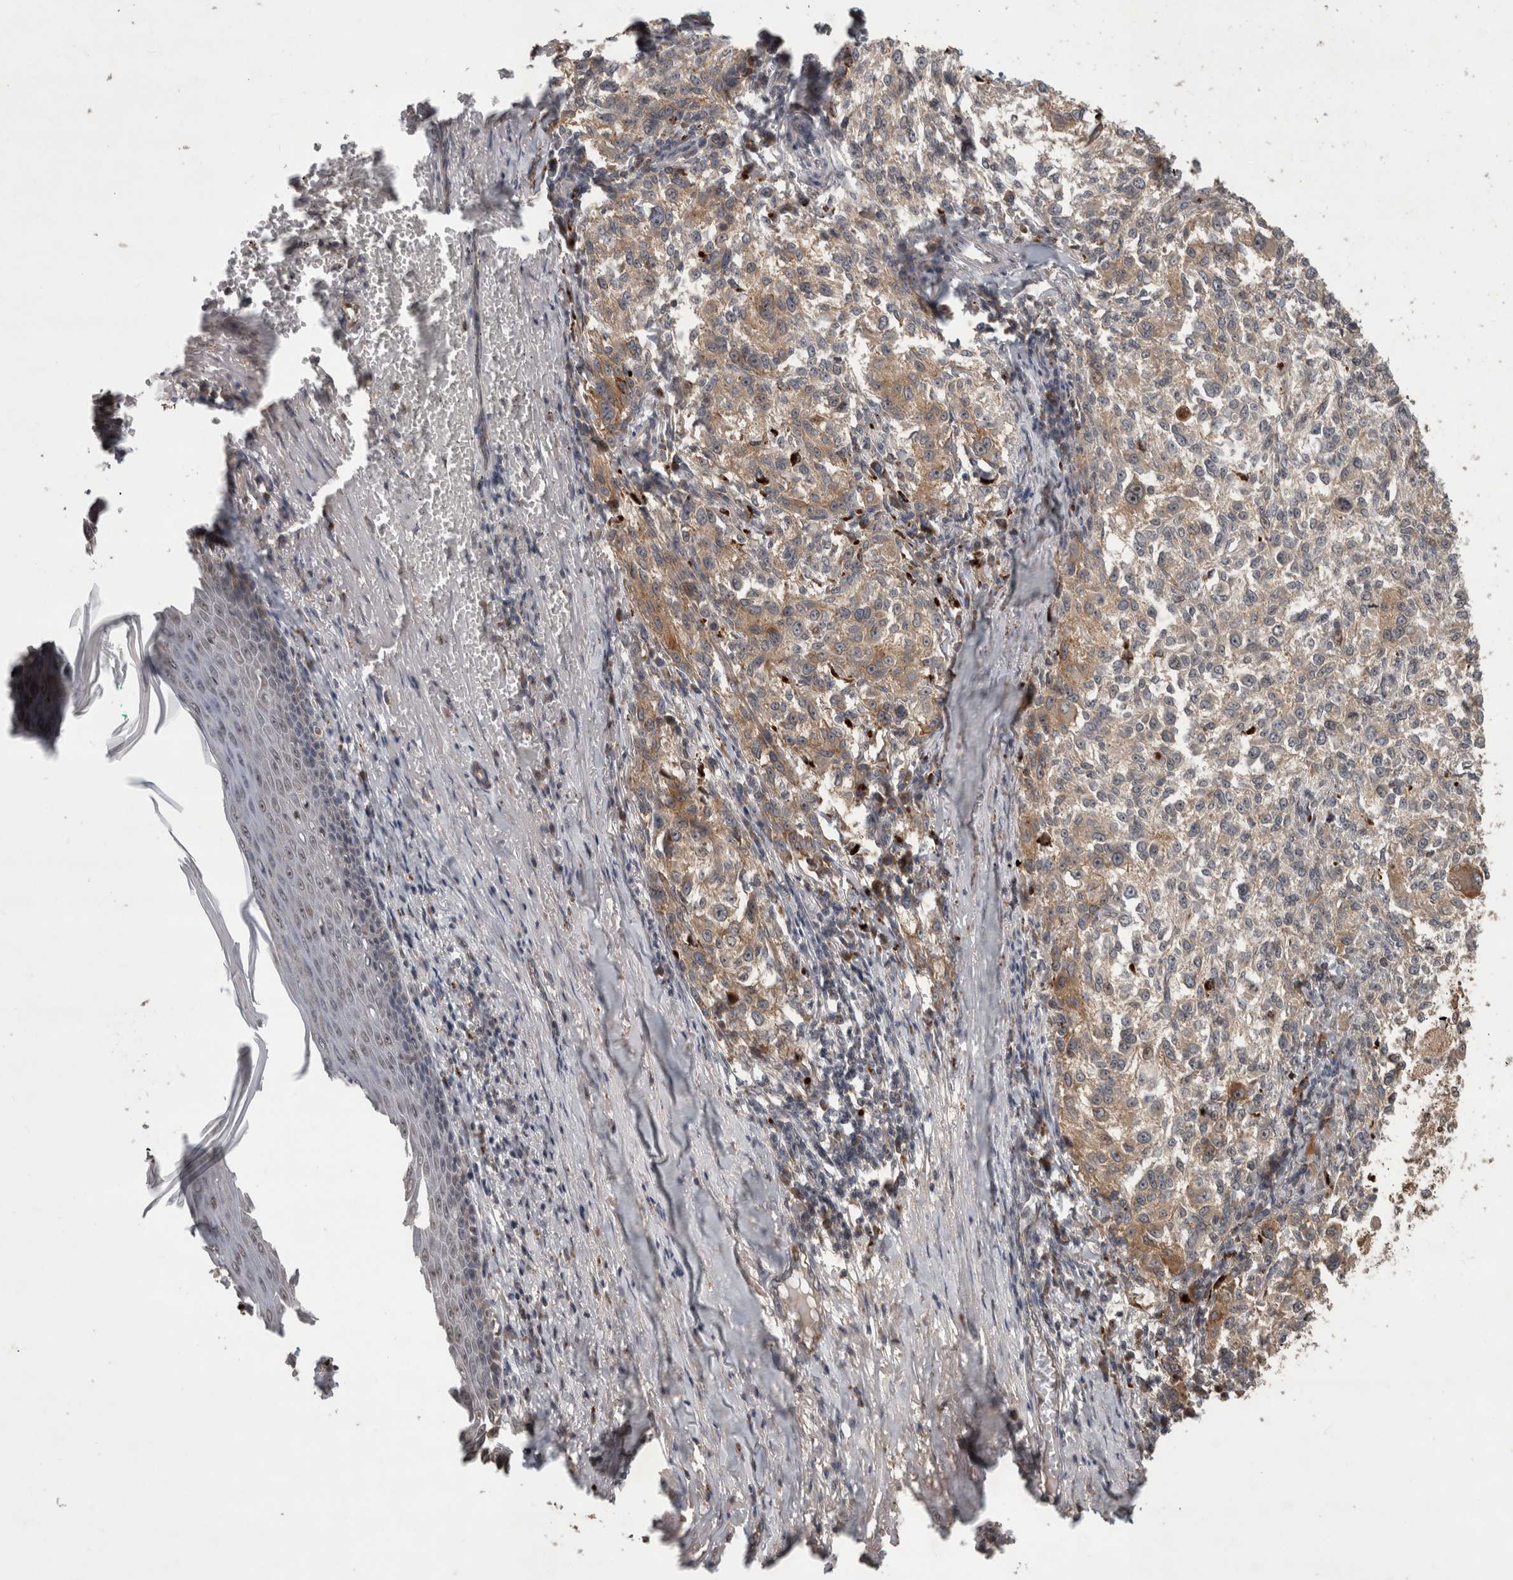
{"staining": {"intensity": "moderate", "quantity": "25%-75%", "location": "cytoplasmic/membranous"}, "tissue": "melanoma", "cell_type": "Tumor cells", "image_type": "cancer", "snomed": [{"axis": "morphology", "description": "Necrosis, NOS"}, {"axis": "morphology", "description": "Malignant melanoma, NOS"}, {"axis": "topography", "description": "Skin"}], "caption": "Immunohistochemical staining of human malignant melanoma shows medium levels of moderate cytoplasmic/membranous expression in about 25%-75% of tumor cells. (DAB IHC with brightfield microscopy, high magnification).", "gene": "PITPNC1", "patient": {"sex": "female", "age": 87}}